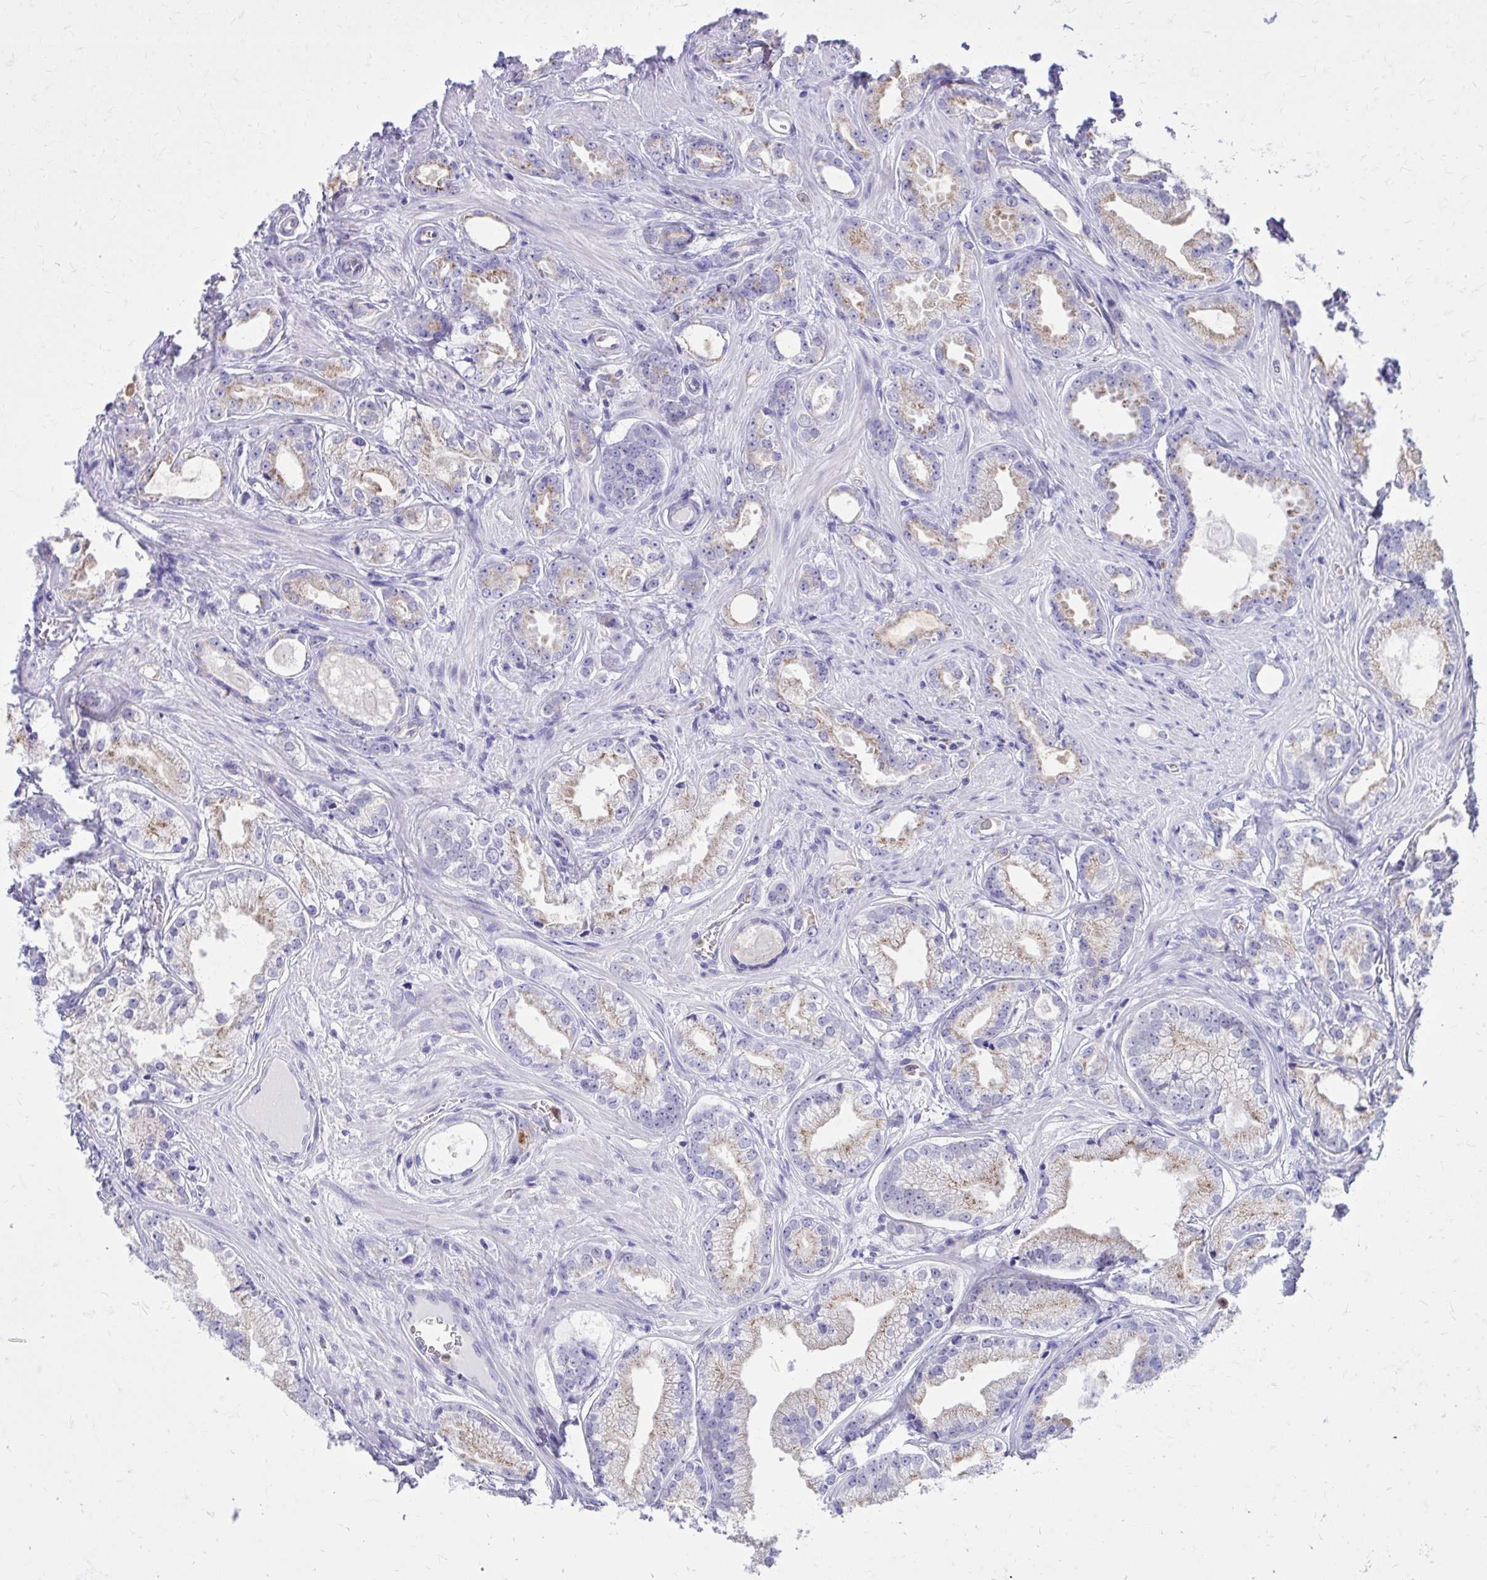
{"staining": {"intensity": "weak", "quantity": "25%-75%", "location": "cytoplasmic/membranous"}, "tissue": "prostate cancer", "cell_type": "Tumor cells", "image_type": "cancer", "snomed": [{"axis": "morphology", "description": "Adenocarcinoma, Low grade"}, {"axis": "topography", "description": "Prostate"}], "caption": "High-magnification brightfield microscopy of low-grade adenocarcinoma (prostate) stained with DAB (3,3'-diaminobenzidine) (brown) and counterstained with hematoxylin (blue). tumor cells exhibit weak cytoplasmic/membranous positivity is appreciated in approximately25%-75% of cells. (DAB = brown stain, brightfield microscopy at high magnification).", "gene": "CAT", "patient": {"sex": "male", "age": 65}}